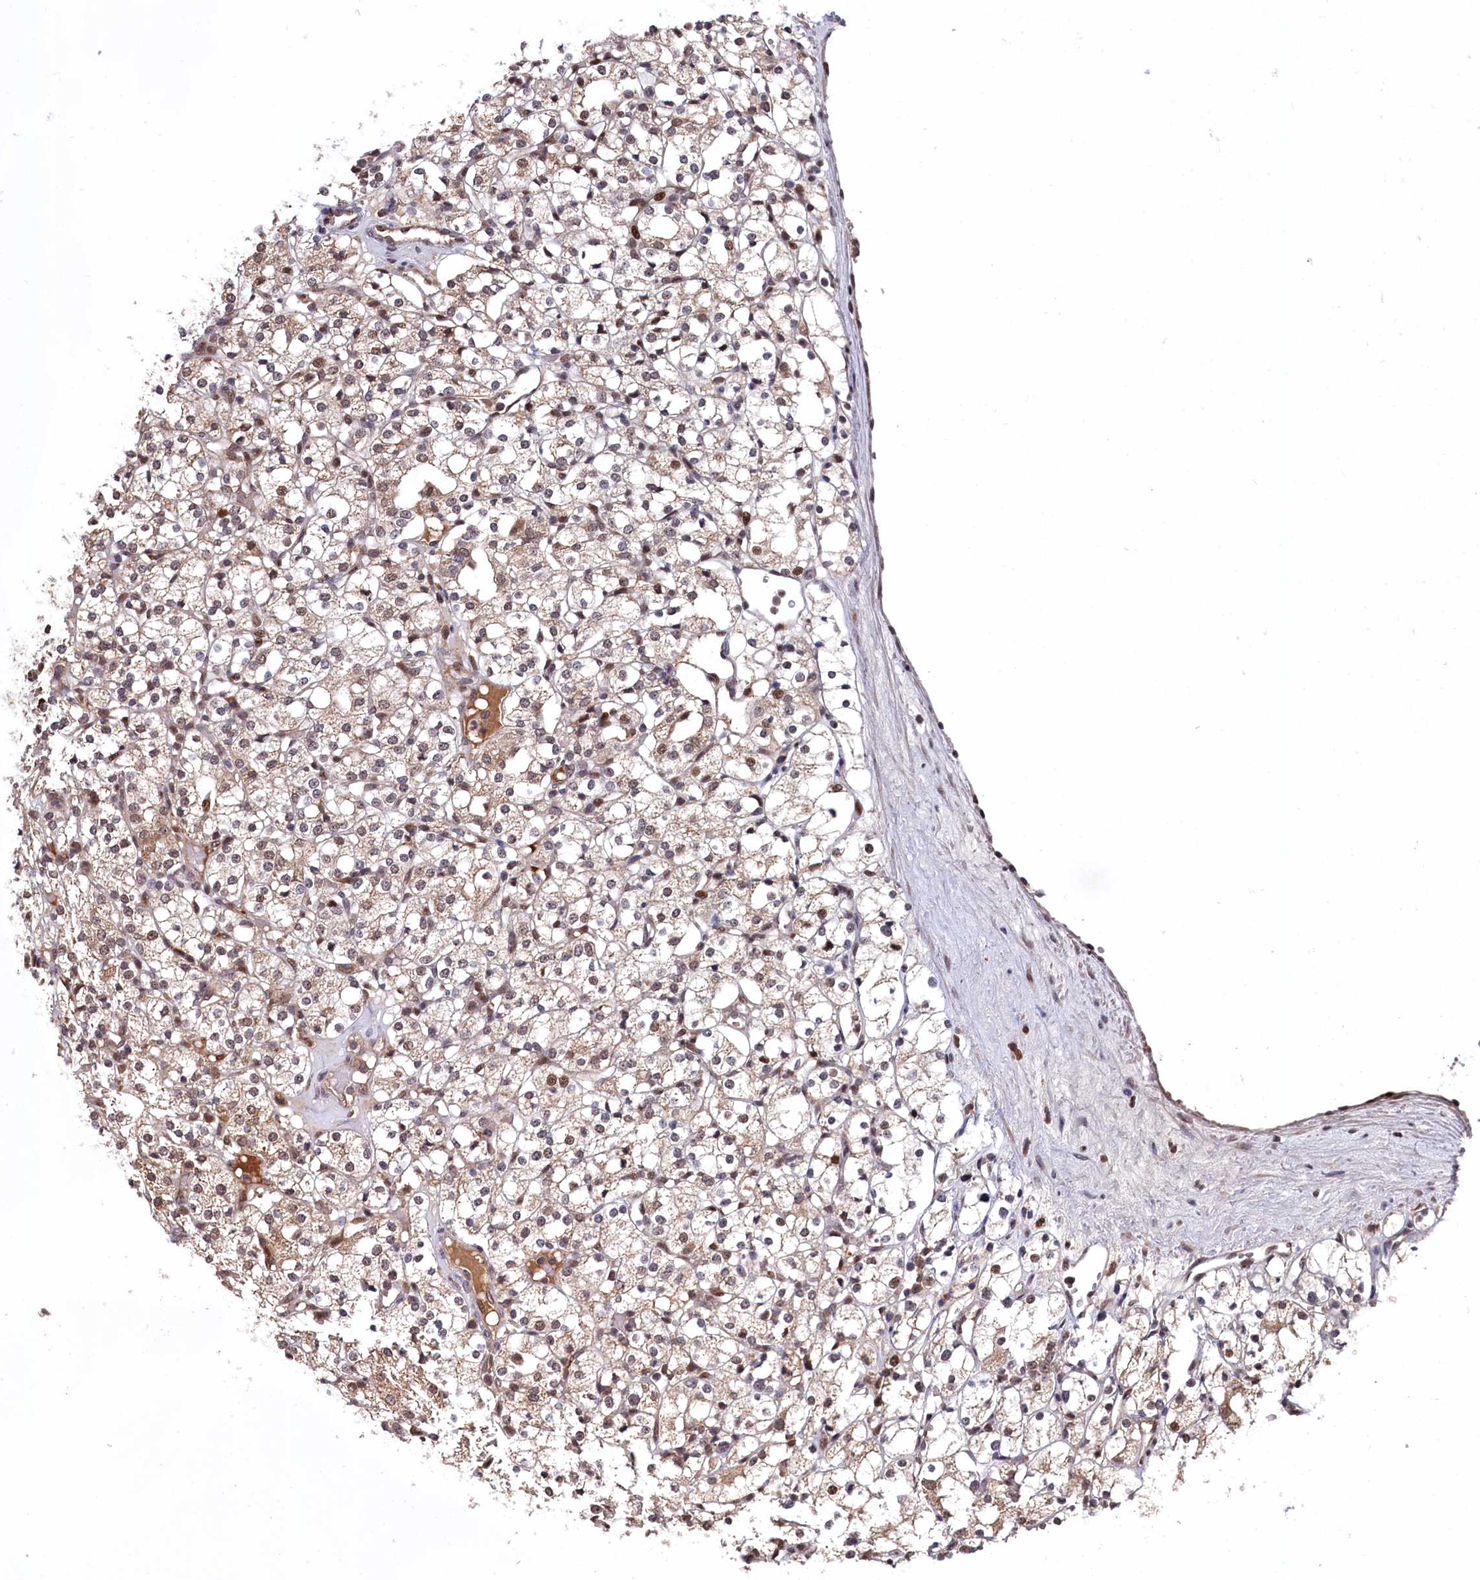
{"staining": {"intensity": "weak", "quantity": ">75%", "location": "cytoplasmic/membranous"}, "tissue": "renal cancer", "cell_type": "Tumor cells", "image_type": "cancer", "snomed": [{"axis": "morphology", "description": "Adenocarcinoma, NOS"}, {"axis": "topography", "description": "Kidney"}], "caption": "A brown stain highlights weak cytoplasmic/membranous positivity of a protein in renal cancer tumor cells.", "gene": "CLPX", "patient": {"sex": "male", "age": 77}}